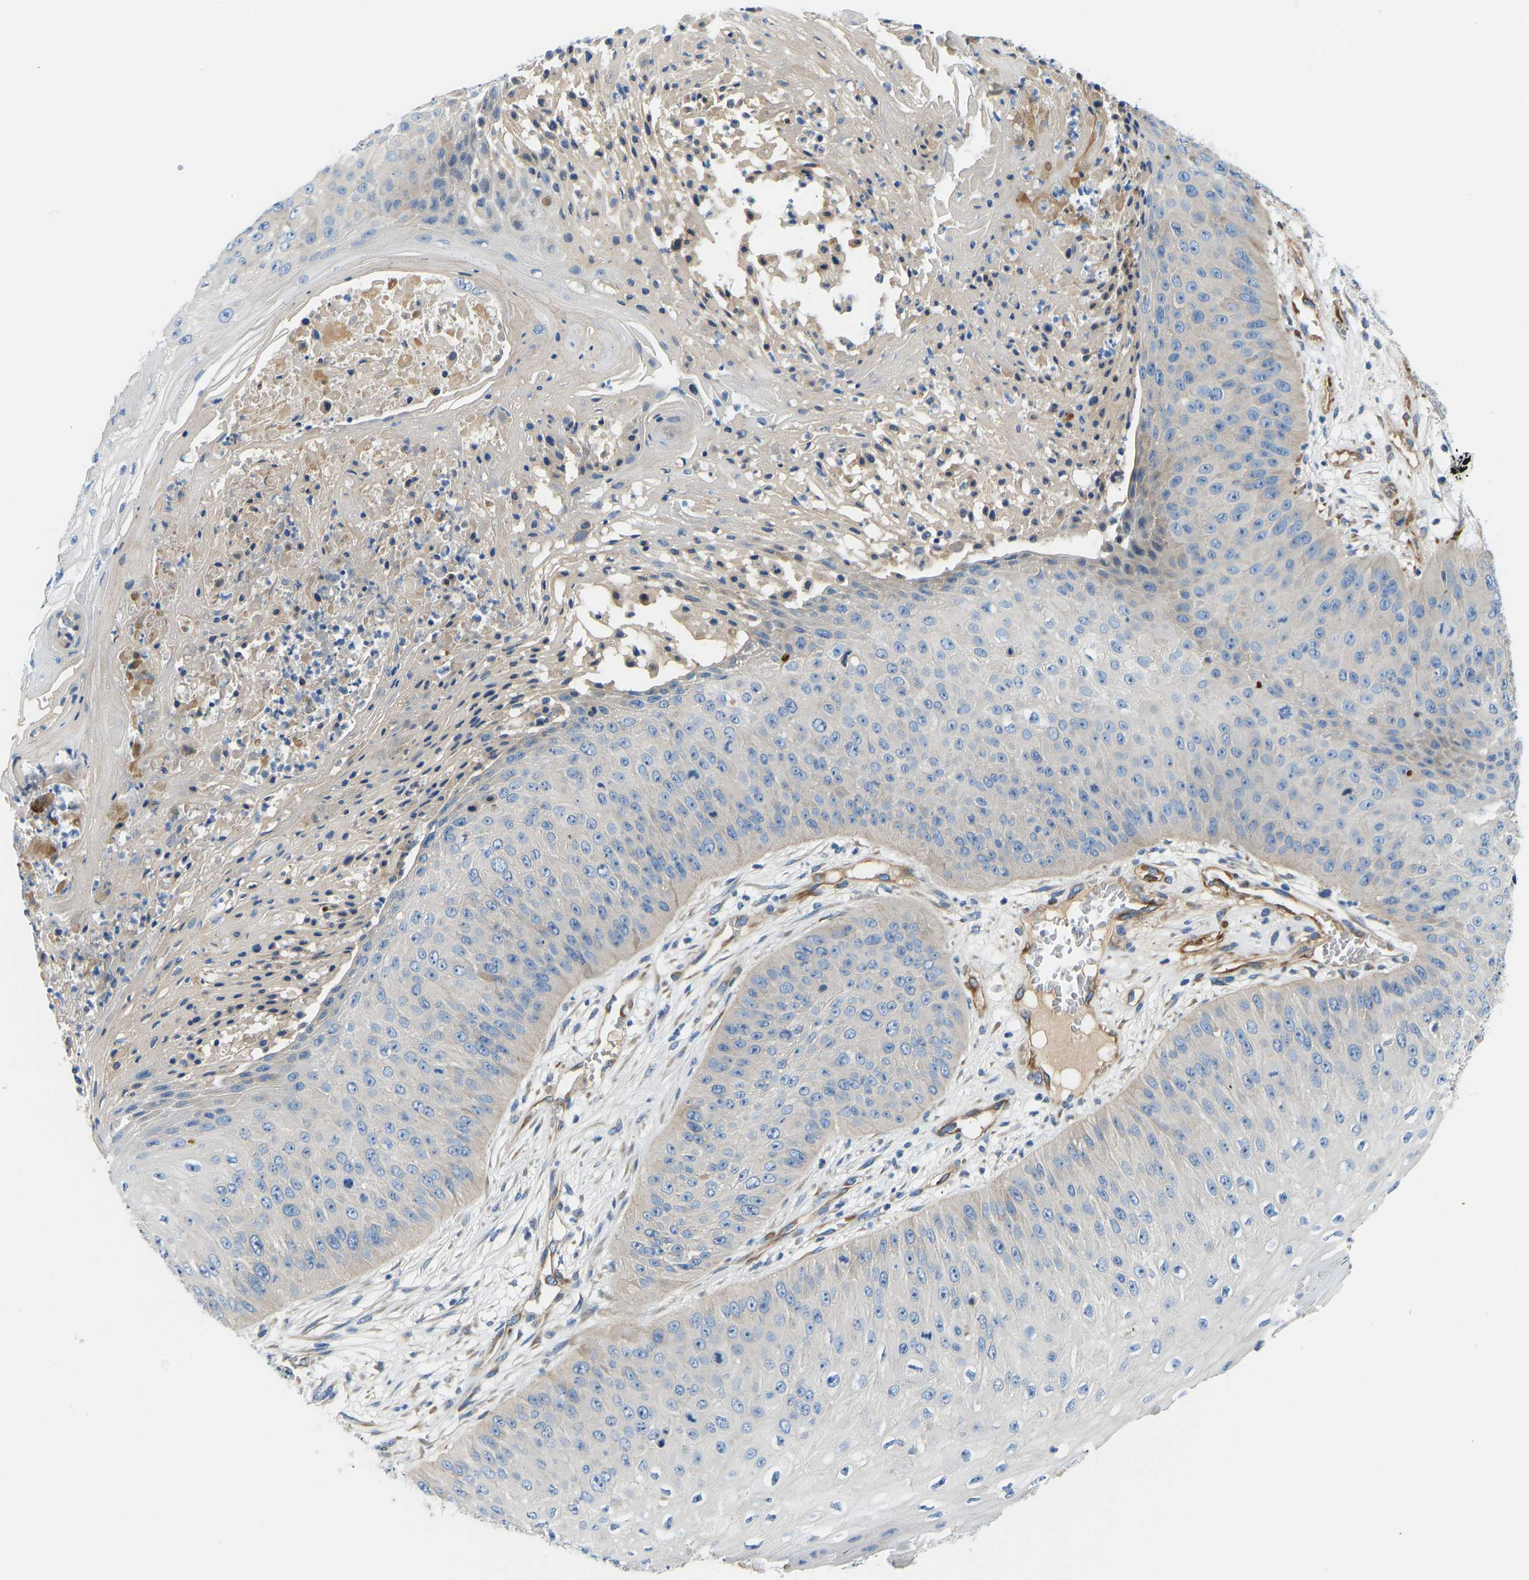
{"staining": {"intensity": "negative", "quantity": "none", "location": "none"}, "tissue": "skin cancer", "cell_type": "Tumor cells", "image_type": "cancer", "snomed": [{"axis": "morphology", "description": "Squamous cell carcinoma, NOS"}, {"axis": "topography", "description": "Skin"}], "caption": "This is an immunohistochemistry (IHC) histopathology image of human skin cancer (squamous cell carcinoma). There is no positivity in tumor cells.", "gene": "COL15A1", "patient": {"sex": "female", "age": 80}}